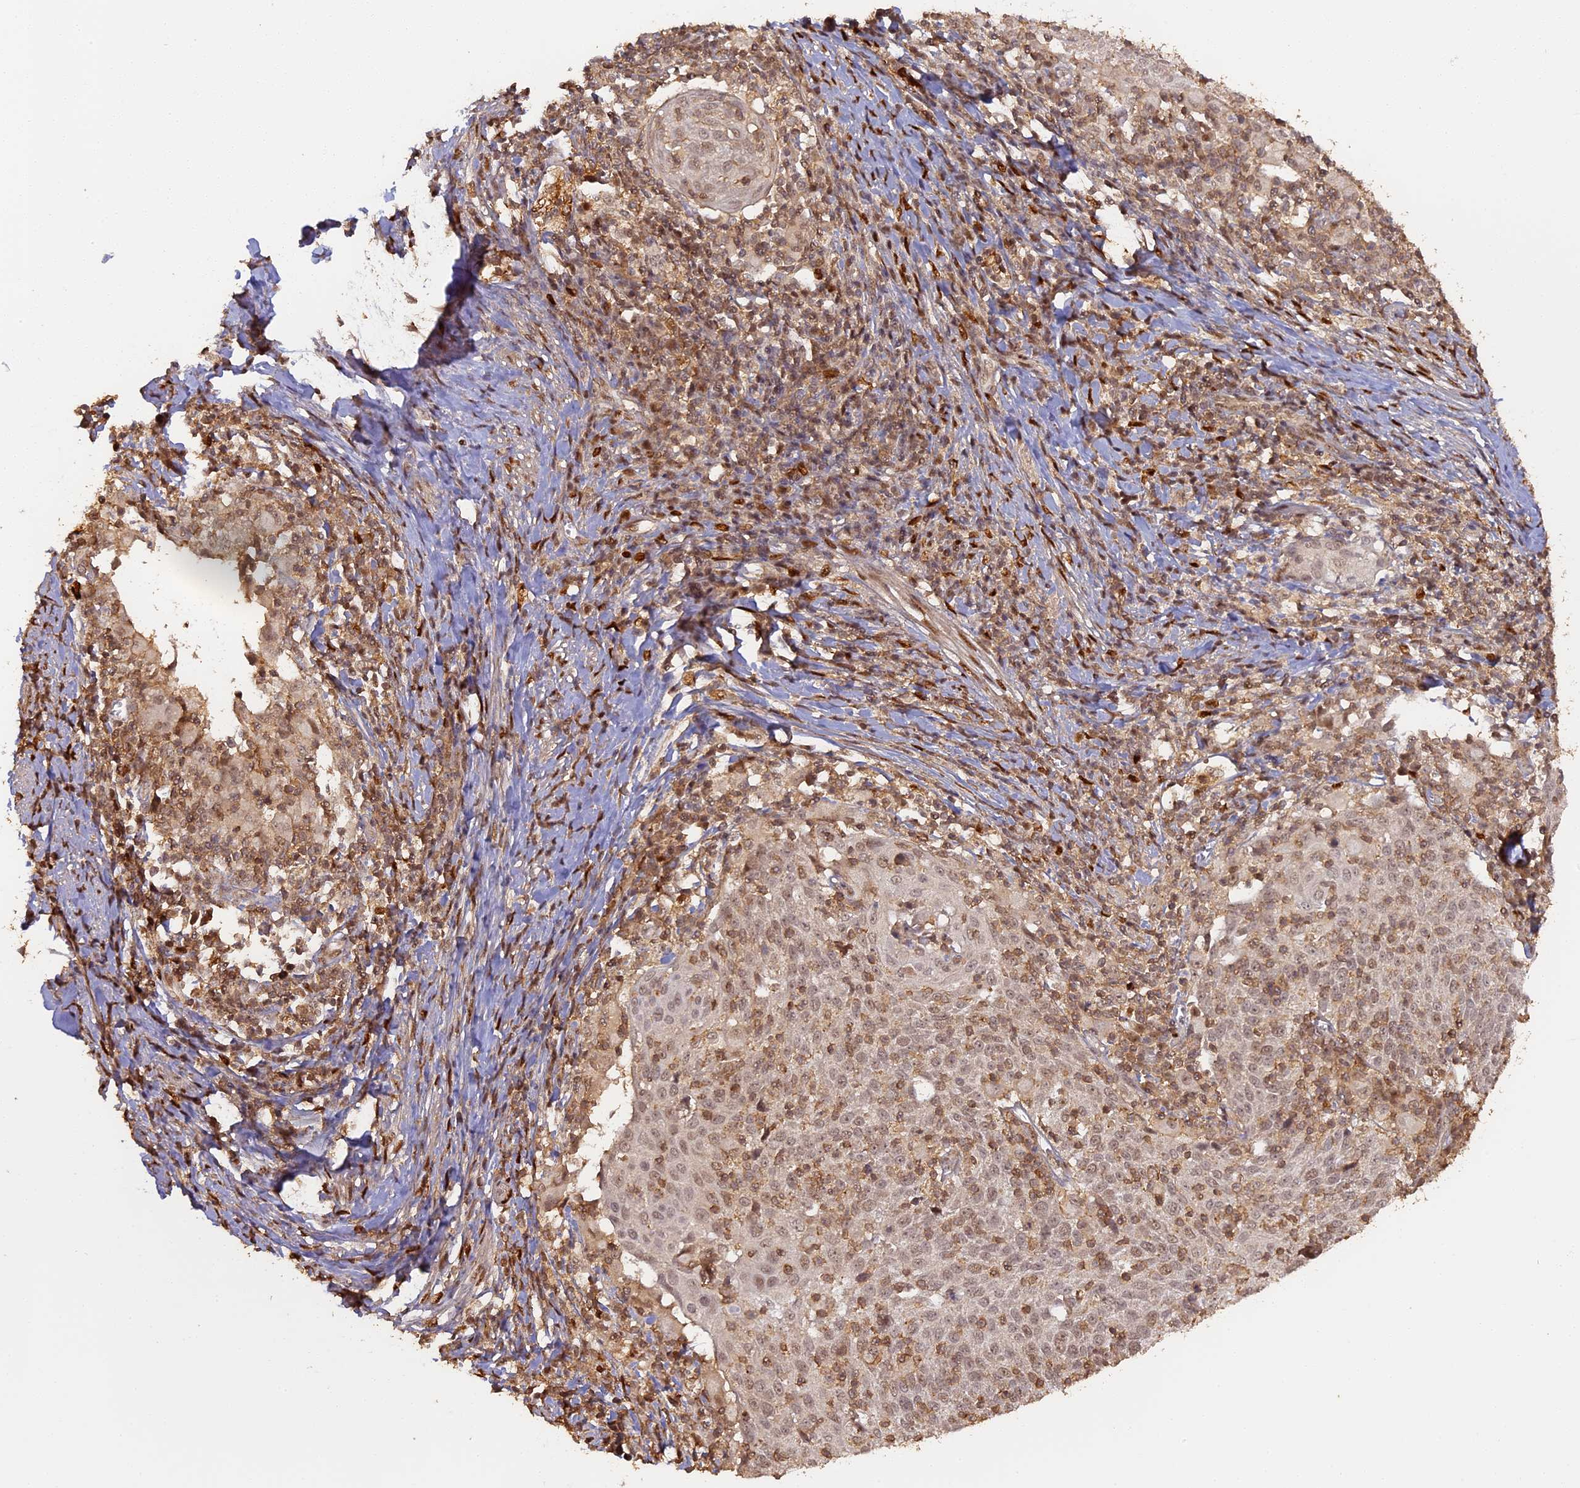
{"staining": {"intensity": "moderate", "quantity": ">75%", "location": "nuclear"}, "tissue": "cervical cancer", "cell_type": "Tumor cells", "image_type": "cancer", "snomed": [{"axis": "morphology", "description": "Squamous cell carcinoma, NOS"}, {"axis": "topography", "description": "Cervix"}], "caption": "Cervical cancer stained for a protein (brown) demonstrates moderate nuclear positive expression in about >75% of tumor cells.", "gene": "MYBL2", "patient": {"sex": "female", "age": 52}}